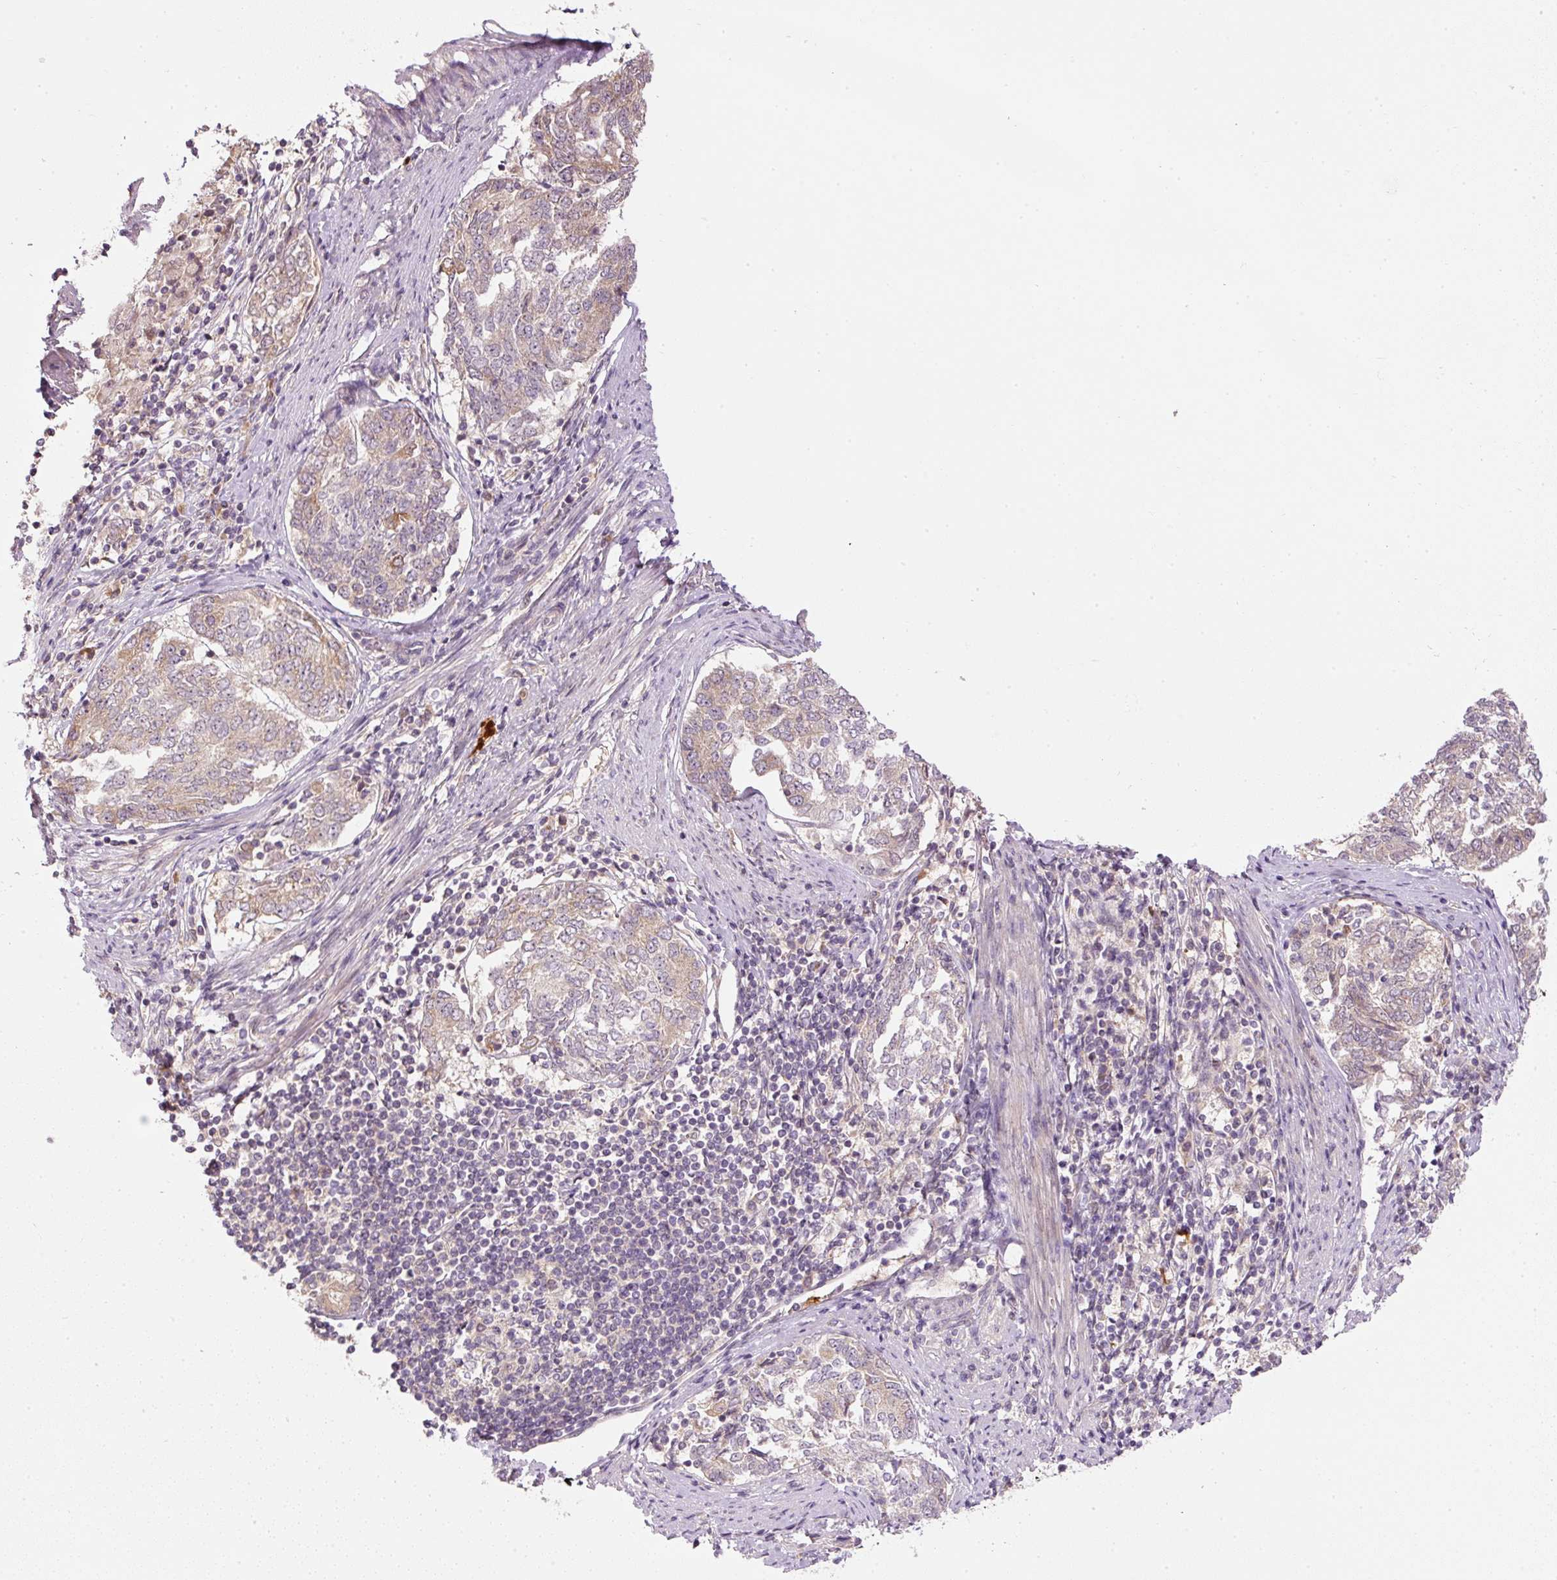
{"staining": {"intensity": "weak", "quantity": ">75%", "location": "cytoplasmic/membranous"}, "tissue": "endometrial cancer", "cell_type": "Tumor cells", "image_type": "cancer", "snomed": [{"axis": "morphology", "description": "Adenocarcinoma, NOS"}, {"axis": "topography", "description": "Endometrium"}], "caption": "Protein expression analysis of endometrial adenocarcinoma displays weak cytoplasmic/membranous expression in about >75% of tumor cells. The staining was performed using DAB (3,3'-diaminobenzidine), with brown indicating positive protein expression. Nuclei are stained blue with hematoxylin.", "gene": "CTTNBP2", "patient": {"sex": "female", "age": 80}}